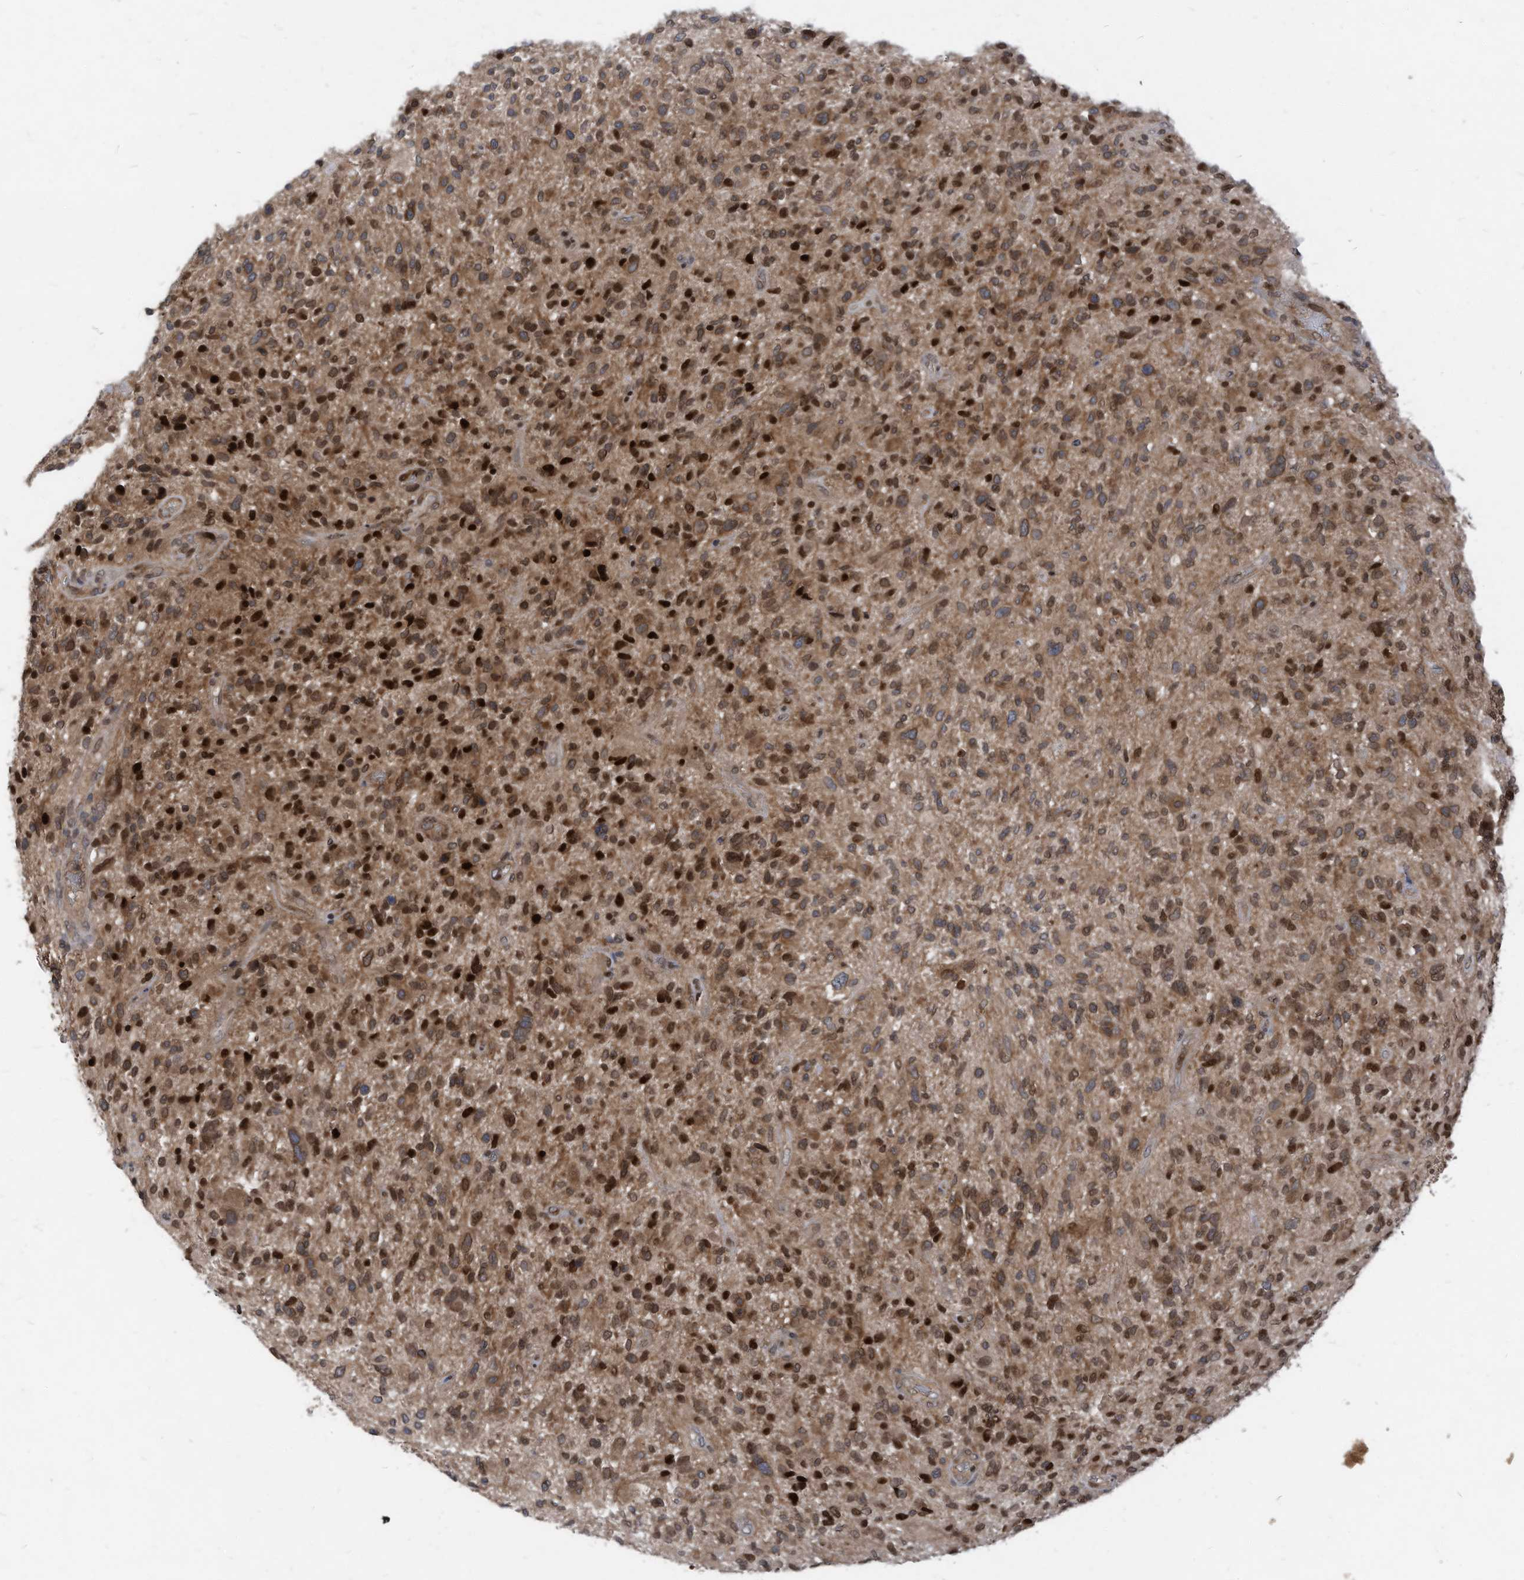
{"staining": {"intensity": "moderate", "quantity": ">75%", "location": "cytoplasmic/membranous"}, "tissue": "glioma", "cell_type": "Tumor cells", "image_type": "cancer", "snomed": [{"axis": "morphology", "description": "Glioma, malignant, High grade"}, {"axis": "topography", "description": "Brain"}], "caption": "An immunohistochemistry (IHC) micrograph of tumor tissue is shown. Protein staining in brown highlights moderate cytoplasmic/membranous positivity in glioma within tumor cells.", "gene": "KPNB1", "patient": {"sex": "male", "age": 47}}